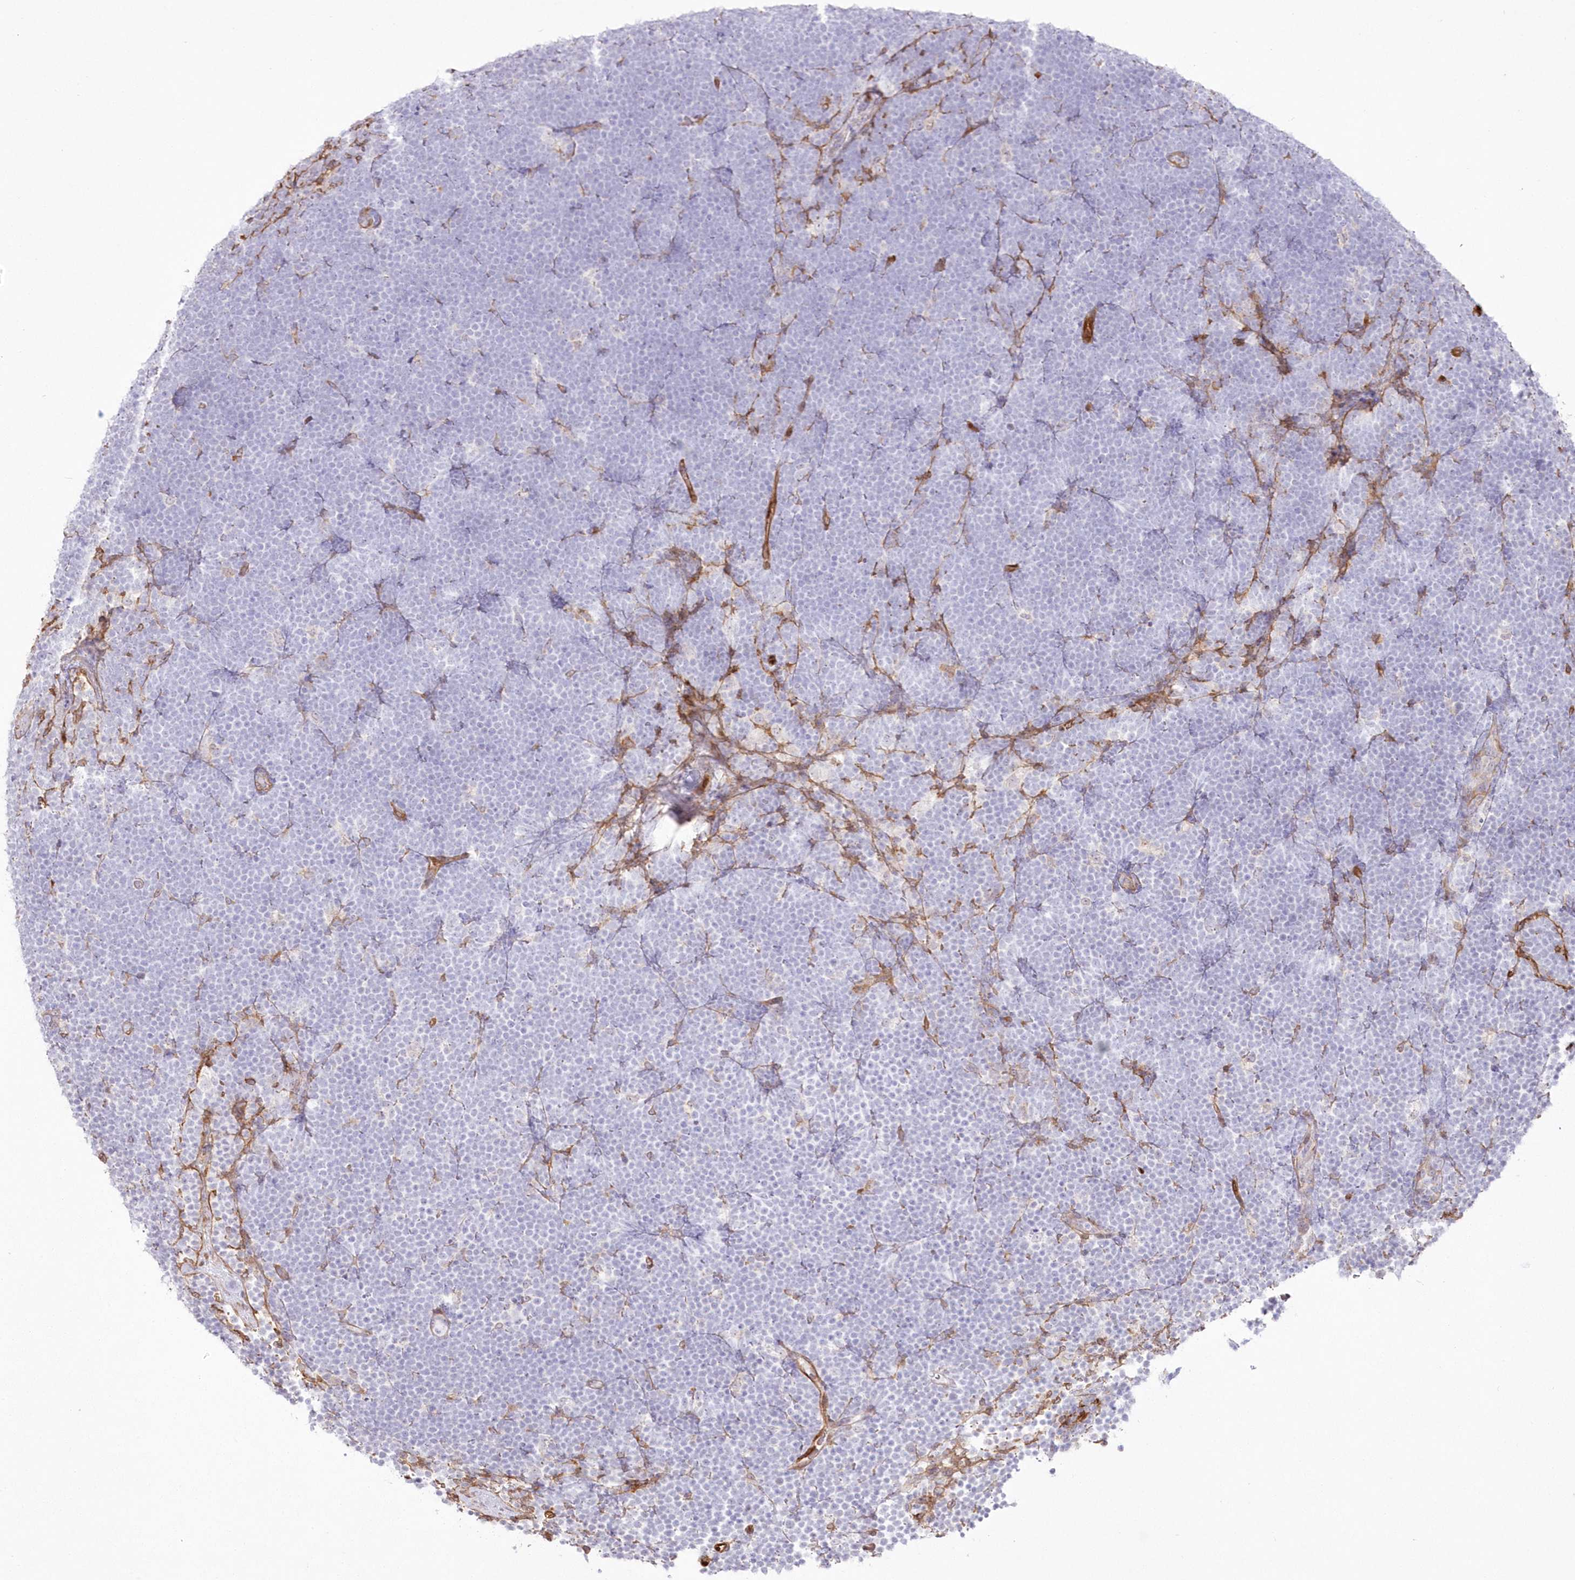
{"staining": {"intensity": "negative", "quantity": "none", "location": "none"}, "tissue": "lymphoma", "cell_type": "Tumor cells", "image_type": "cancer", "snomed": [{"axis": "morphology", "description": "Malignant lymphoma, non-Hodgkin's type, High grade"}, {"axis": "topography", "description": "Lymph node"}], "caption": "Tumor cells are negative for protein expression in human high-grade malignant lymphoma, non-Hodgkin's type.", "gene": "SH3PXD2B", "patient": {"sex": "male", "age": 13}}